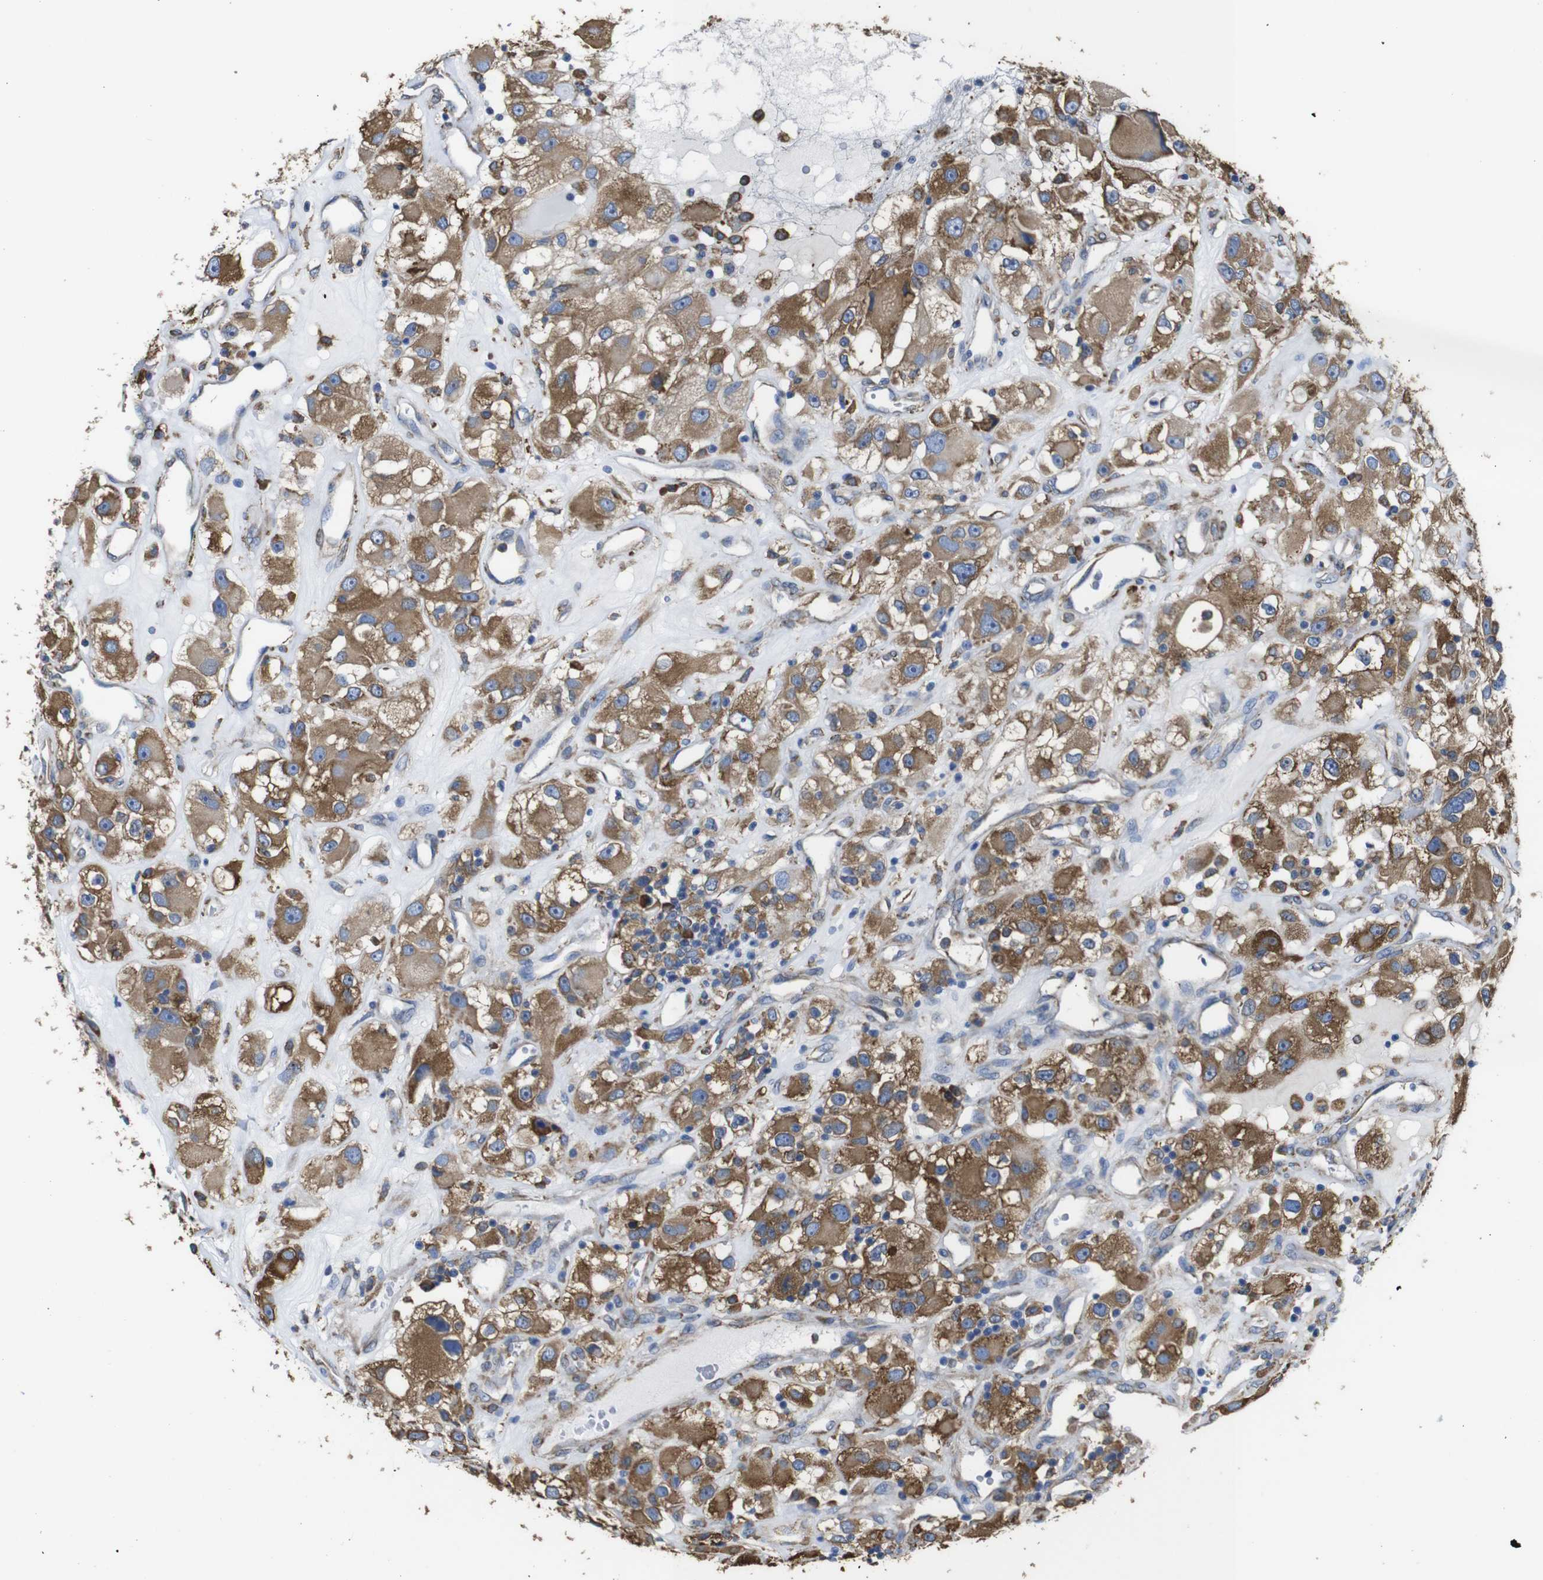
{"staining": {"intensity": "moderate", "quantity": ">75%", "location": "cytoplasmic/membranous"}, "tissue": "renal cancer", "cell_type": "Tumor cells", "image_type": "cancer", "snomed": [{"axis": "morphology", "description": "Adenocarcinoma, NOS"}, {"axis": "topography", "description": "Kidney"}], "caption": "A brown stain shows moderate cytoplasmic/membranous expression of a protein in renal adenocarcinoma tumor cells.", "gene": "PPIB", "patient": {"sex": "female", "age": 52}}